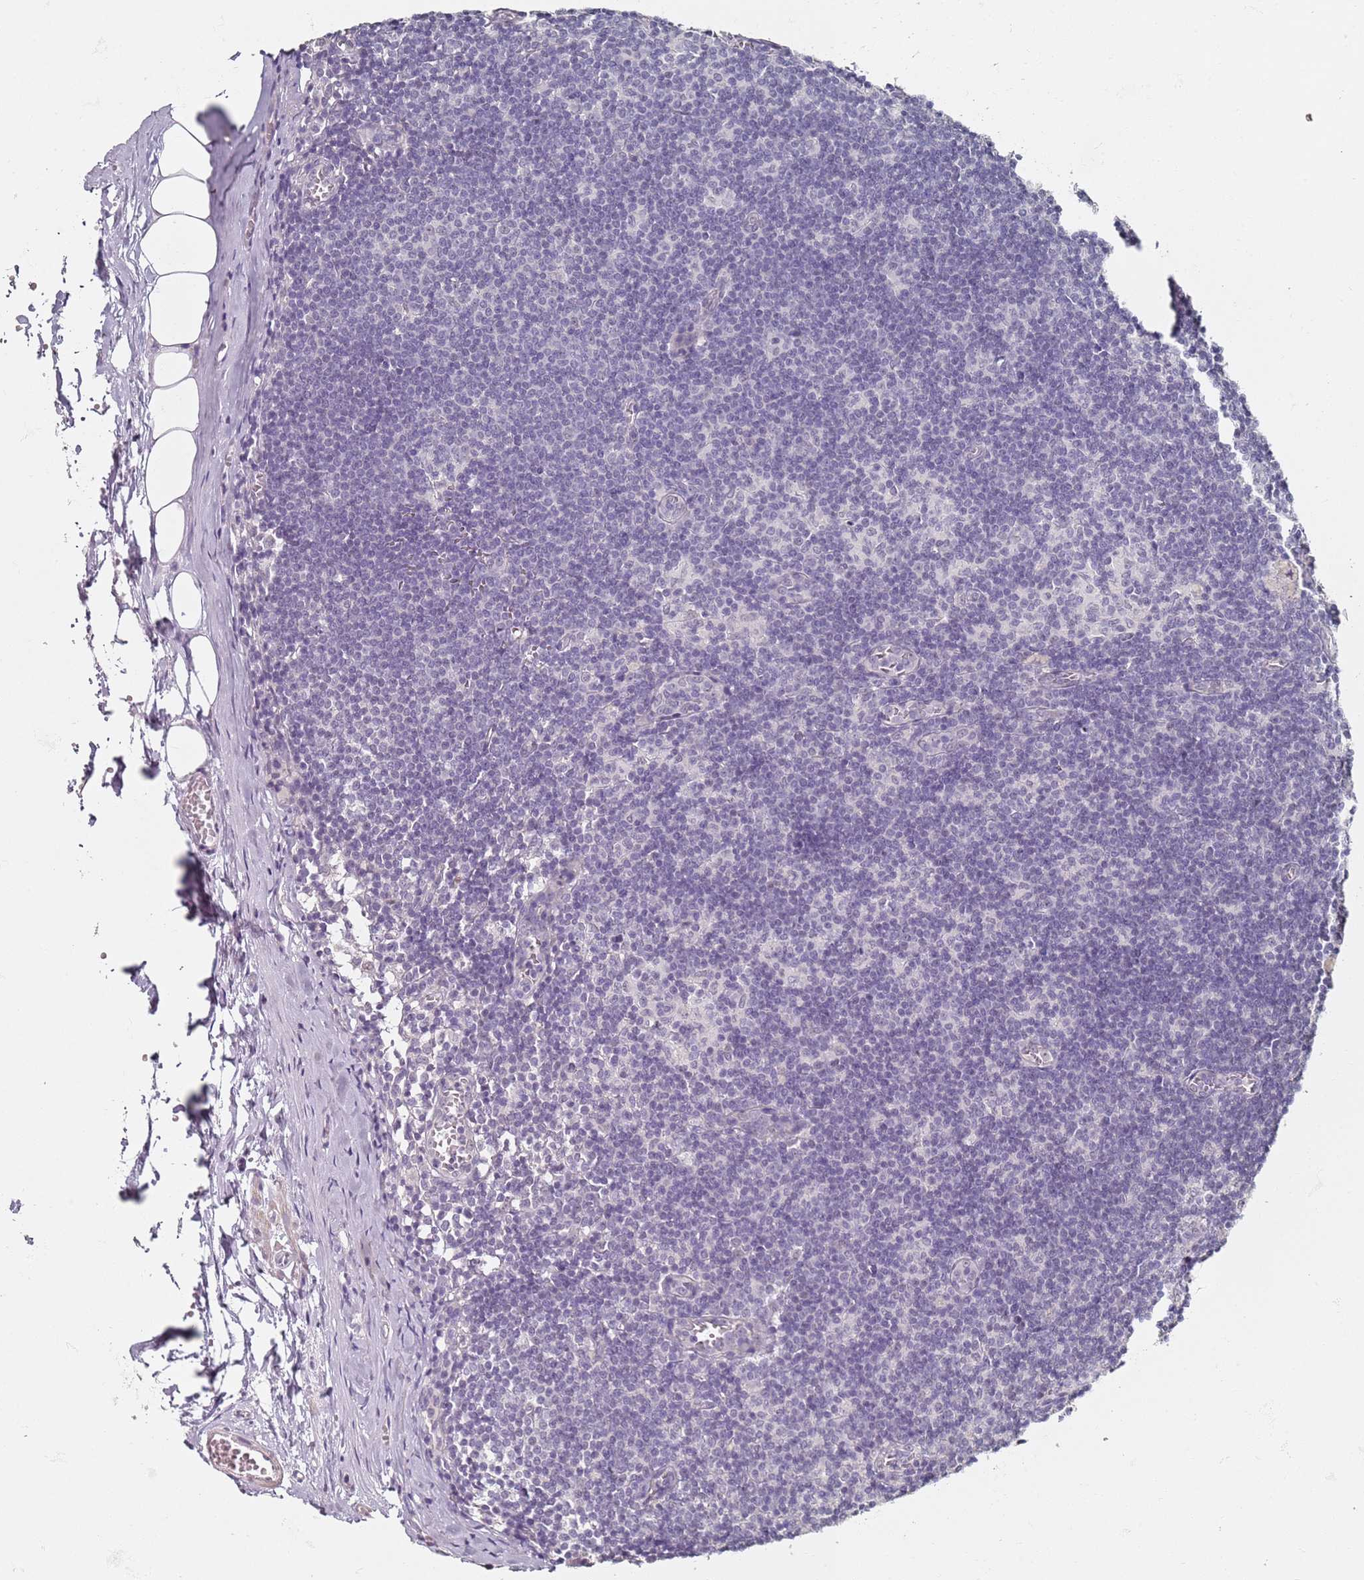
{"staining": {"intensity": "negative", "quantity": "none", "location": "none"}, "tissue": "lymph node", "cell_type": "Germinal center cells", "image_type": "normal", "snomed": [{"axis": "morphology", "description": "Normal tissue, NOS"}, {"axis": "topography", "description": "Lymph node"}], "caption": "Germinal center cells are negative for brown protein staining in unremarkable lymph node. The staining was performed using DAB (3,3'-diaminobenzidine) to visualize the protein expression in brown, while the nuclei were stained in blue with hematoxylin (Magnification: 20x).", "gene": "DNAH11", "patient": {"sex": "female", "age": 42}}